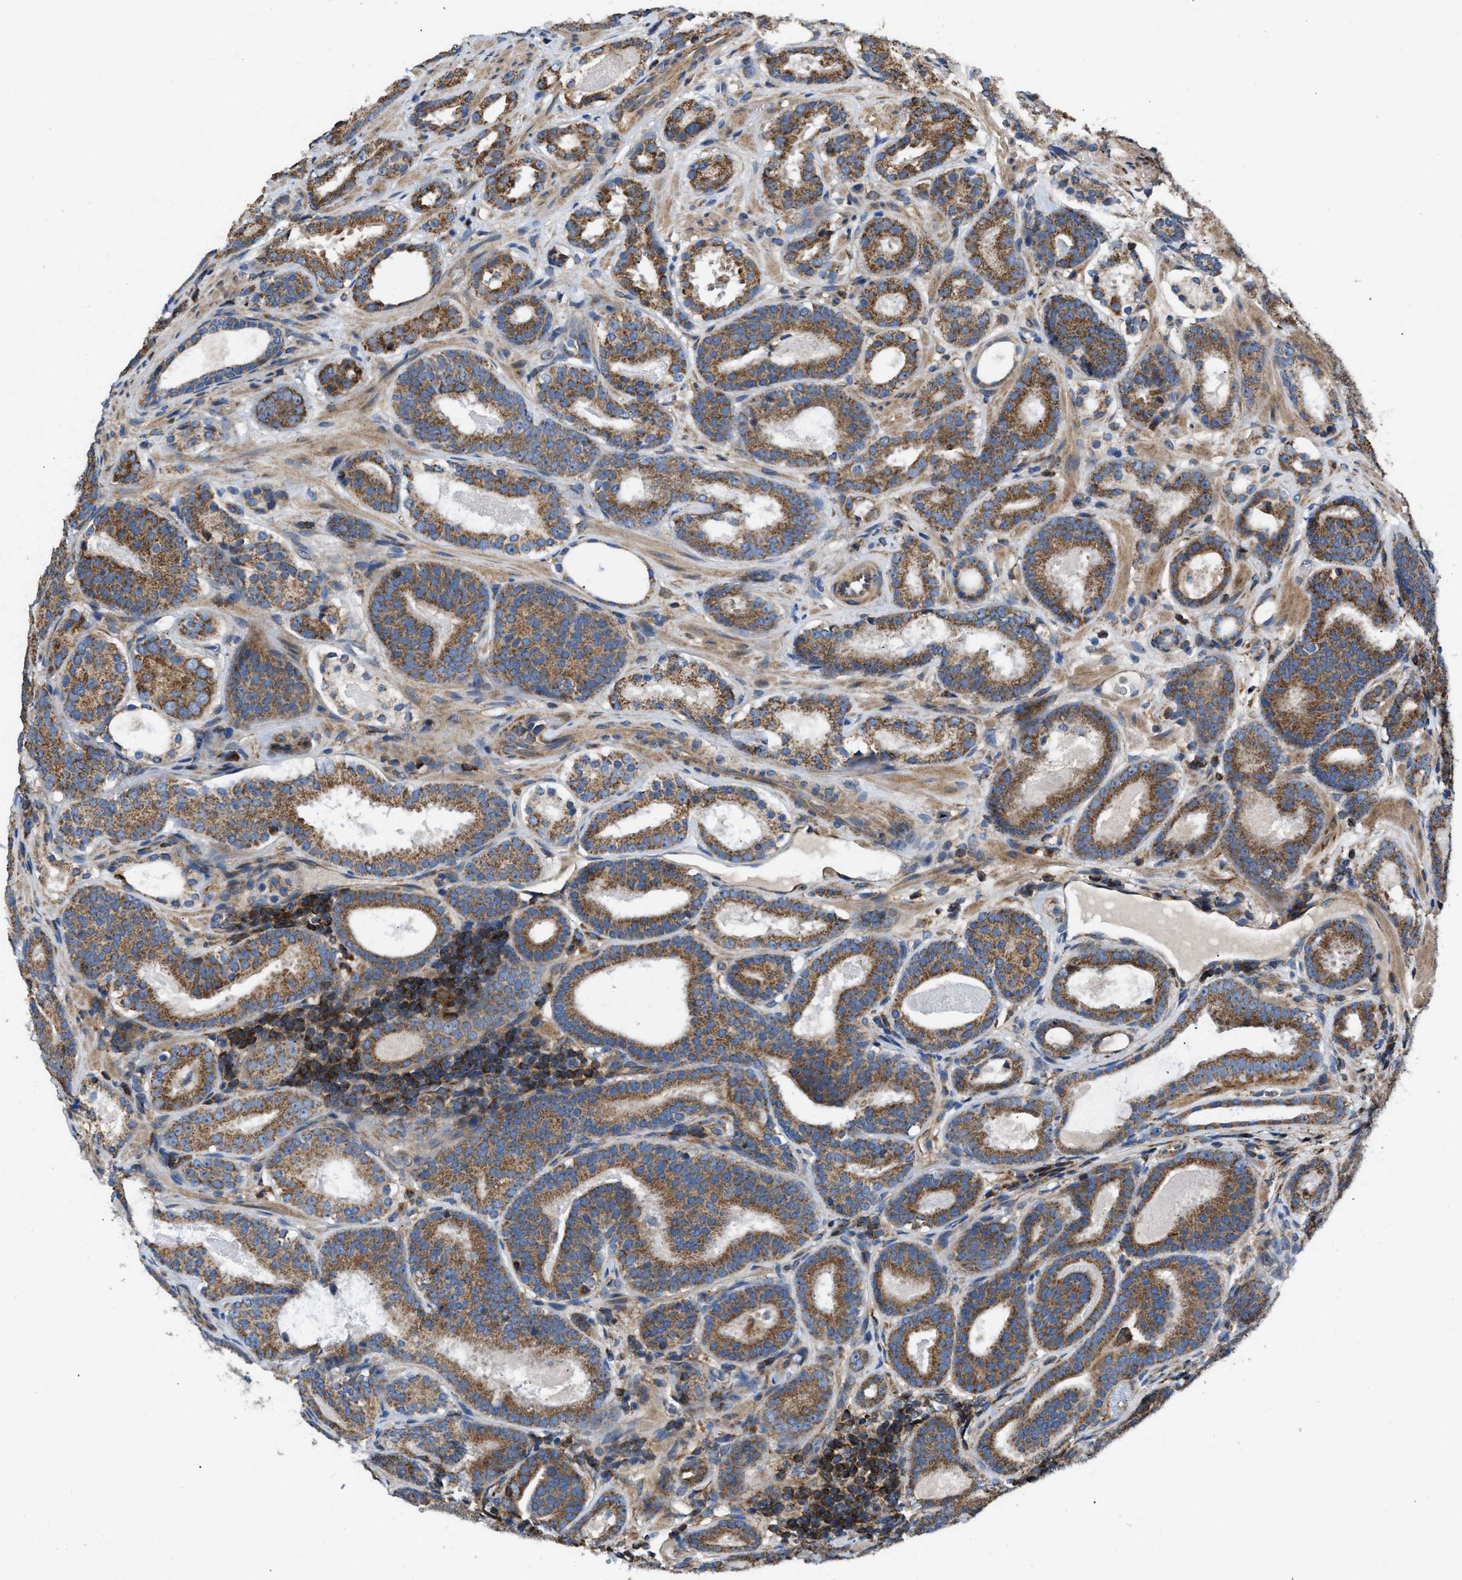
{"staining": {"intensity": "moderate", "quantity": ">75%", "location": "cytoplasmic/membranous"}, "tissue": "prostate cancer", "cell_type": "Tumor cells", "image_type": "cancer", "snomed": [{"axis": "morphology", "description": "Adenocarcinoma, Low grade"}, {"axis": "topography", "description": "Prostate"}], "caption": "Immunohistochemical staining of adenocarcinoma (low-grade) (prostate) displays moderate cytoplasmic/membranous protein positivity in approximately >75% of tumor cells. (Brightfield microscopy of DAB IHC at high magnification).", "gene": "OPTN", "patient": {"sex": "male", "age": 69}}